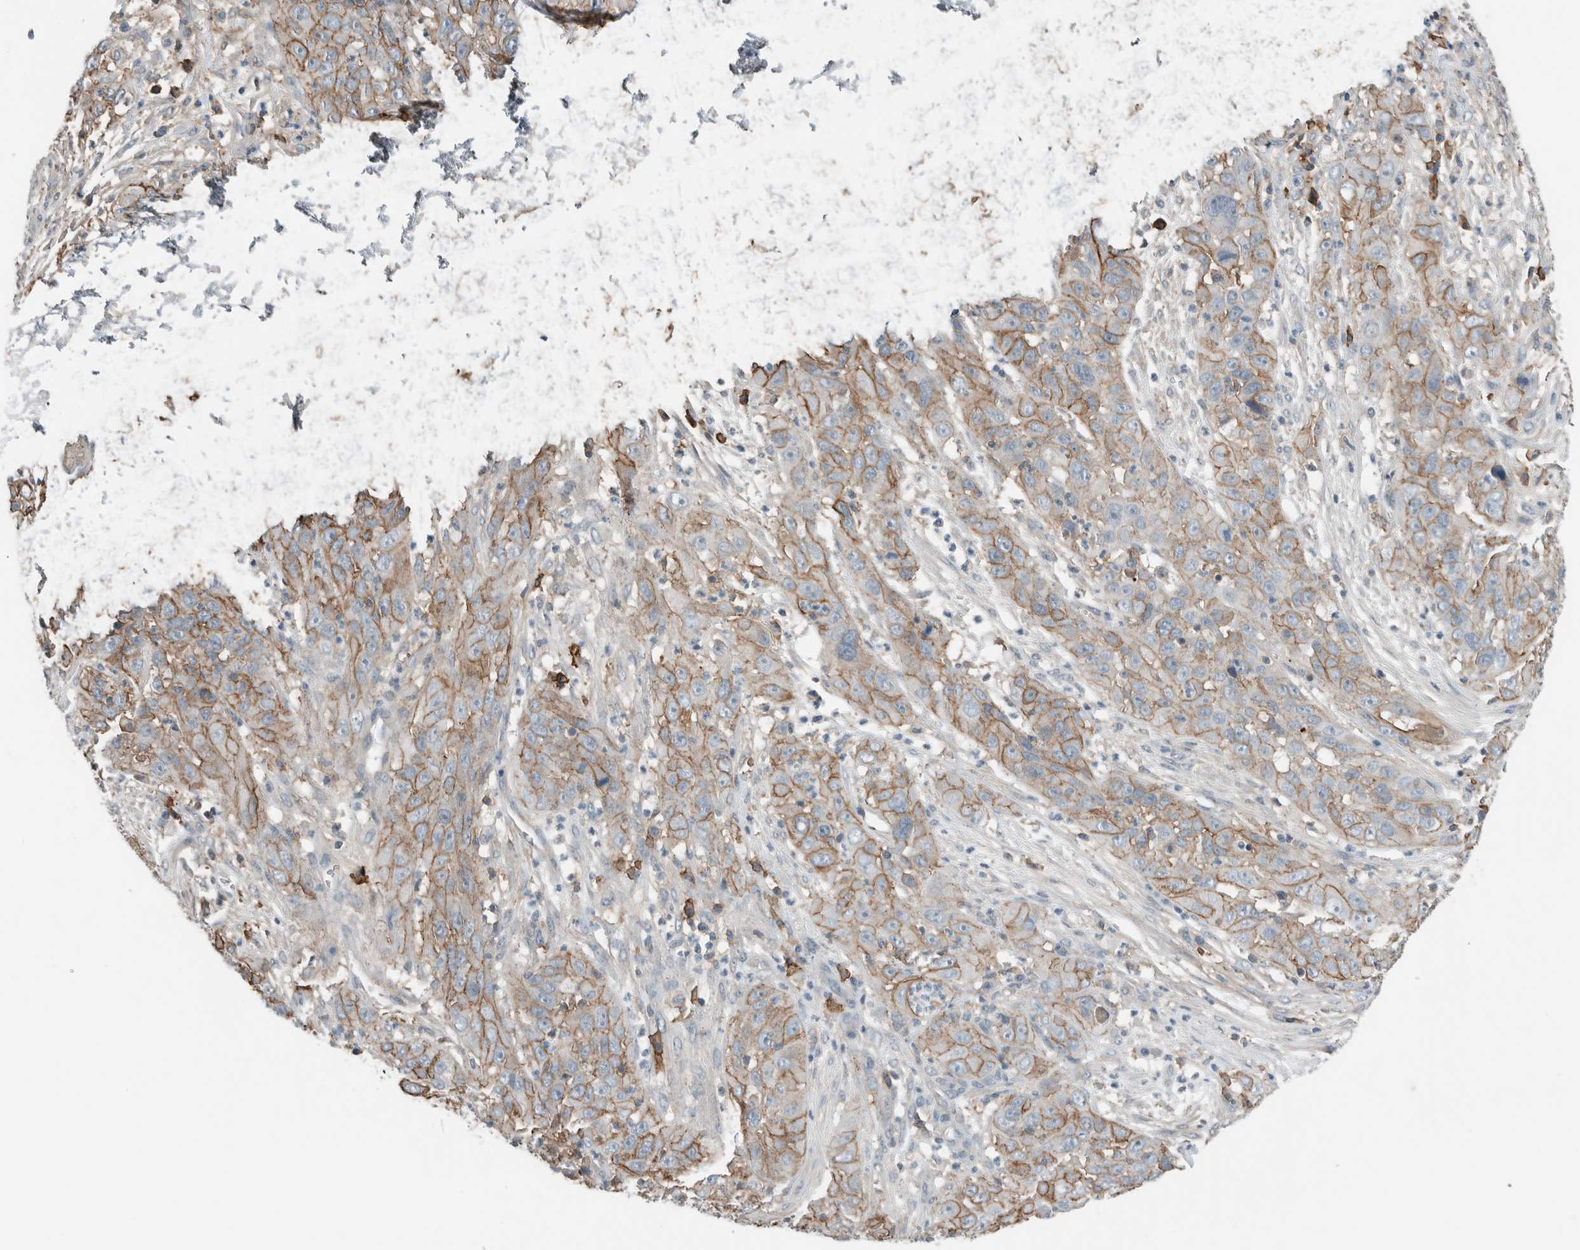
{"staining": {"intensity": "moderate", "quantity": "25%-75%", "location": "cytoplasmic/membranous"}, "tissue": "cervical cancer", "cell_type": "Tumor cells", "image_type": "cancer", "snomed": [{"axis": "morphology", "description": "Squamous cell carcinoma, NOS"}, {"axis": "topography", "description": "Cervix"}], "caption": "Protein staining of squamous cell carcinoma (cervical) tissue displays moderate cytoplasmic/membranous staining in approximately 25%-75% of tumor cells. Using DAB (brown) and hematoxylin (blue) stains, captured at high magnification using brightfield microscopy.", "gene": "ERCC6L2", "patient": {"sex": "female", "age": 32}}